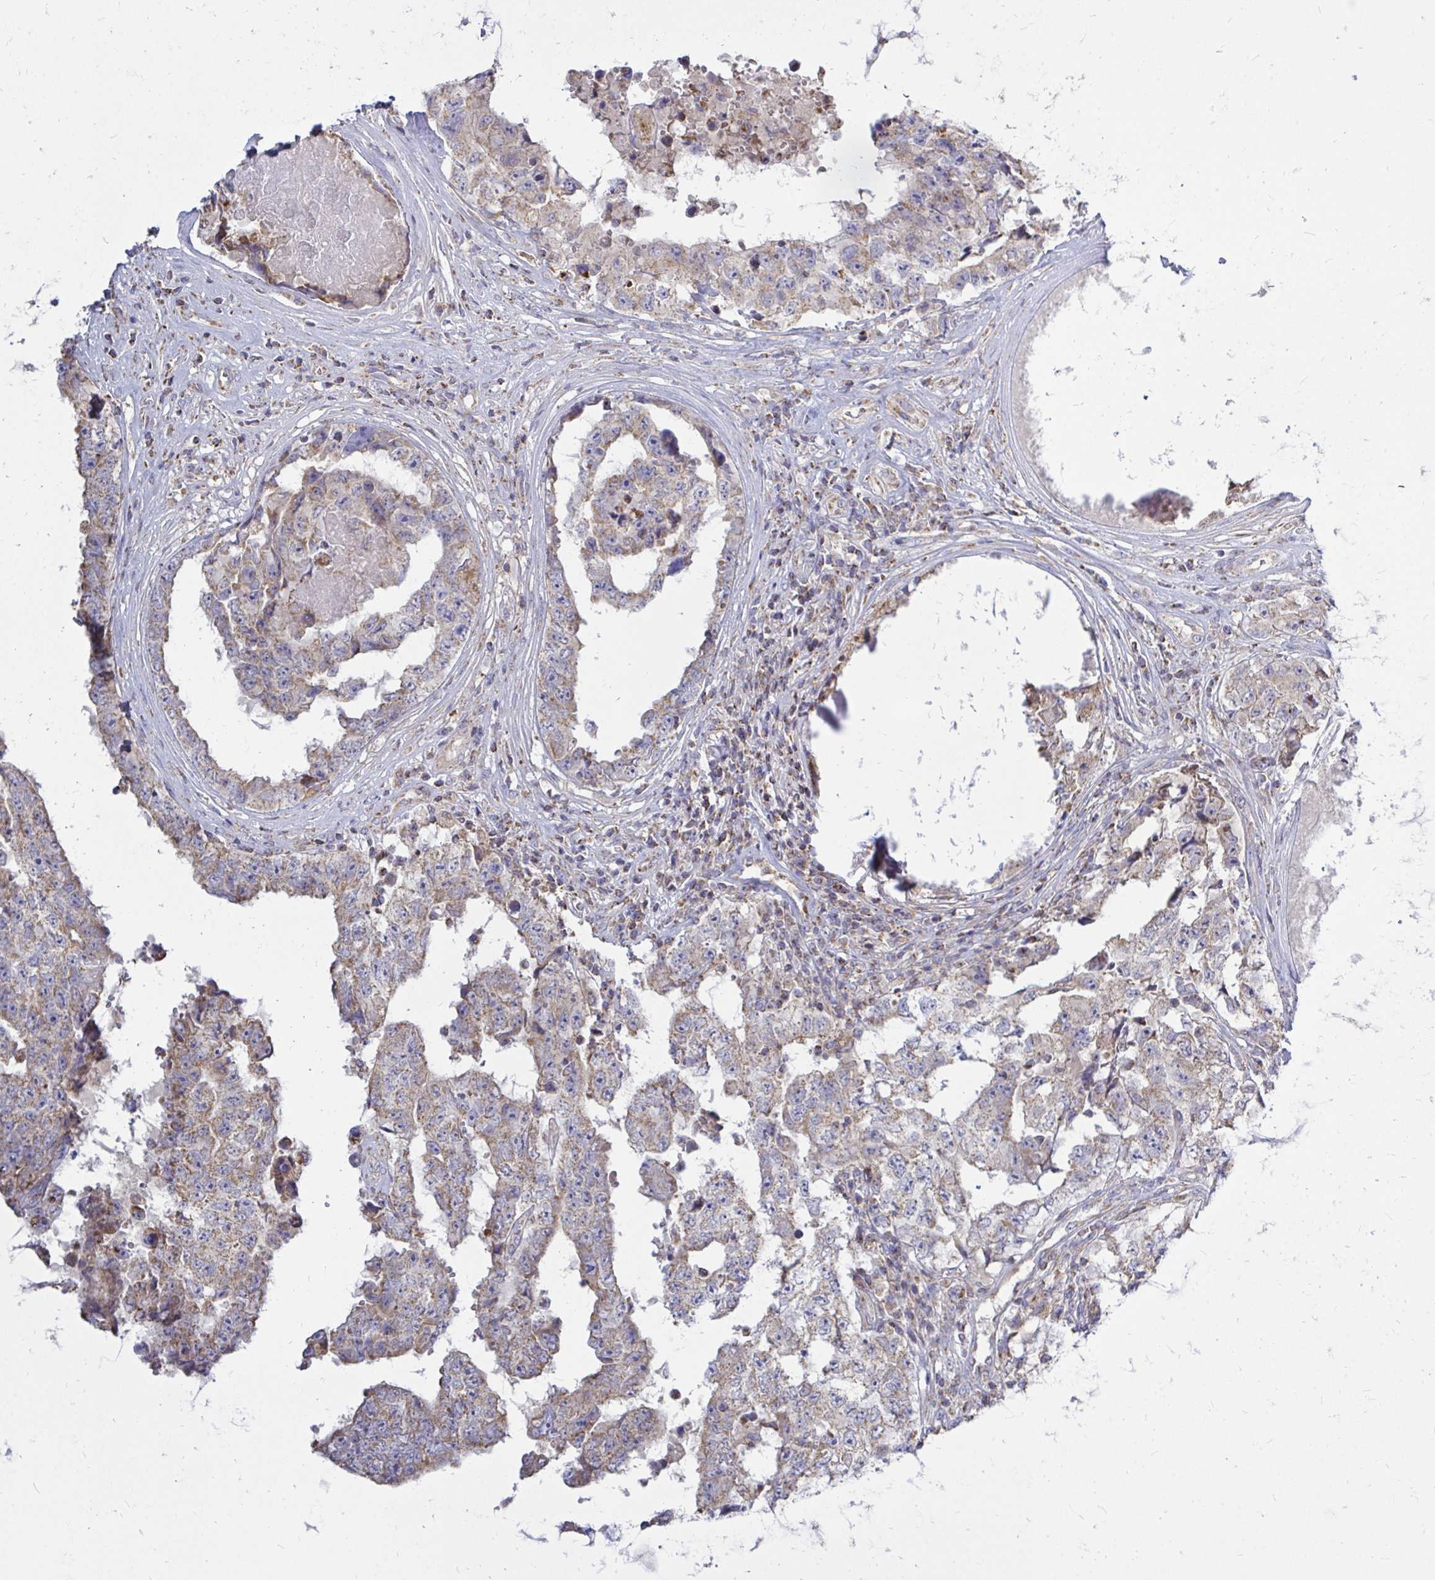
{"staining": {"intensity": "weak", "quantity": ">75%", "location": "cytoplasmic/membranous"}, "tissue": "testis cancer", "cell_type": "Tumor cells", "image_type": "cancer", "snomed": [{"axis": "morphology", "description": "Normal tissue, NOS"}, {"axis": "morphology", "description": "Carcinoma, Embryonal, NOS"}, {"axis": "topography", "description": "Testis"}, {"axis": "topography", "description": "Epididymis"}], "caption": "Human testis embryonal carcinoma stained with a brown dye demonstrates weak cytoplasmic/membranous positive expression in about >75% of tumor cells.", "gene": "OR10R2", "patient": {"sex": "male", "age": 25}}